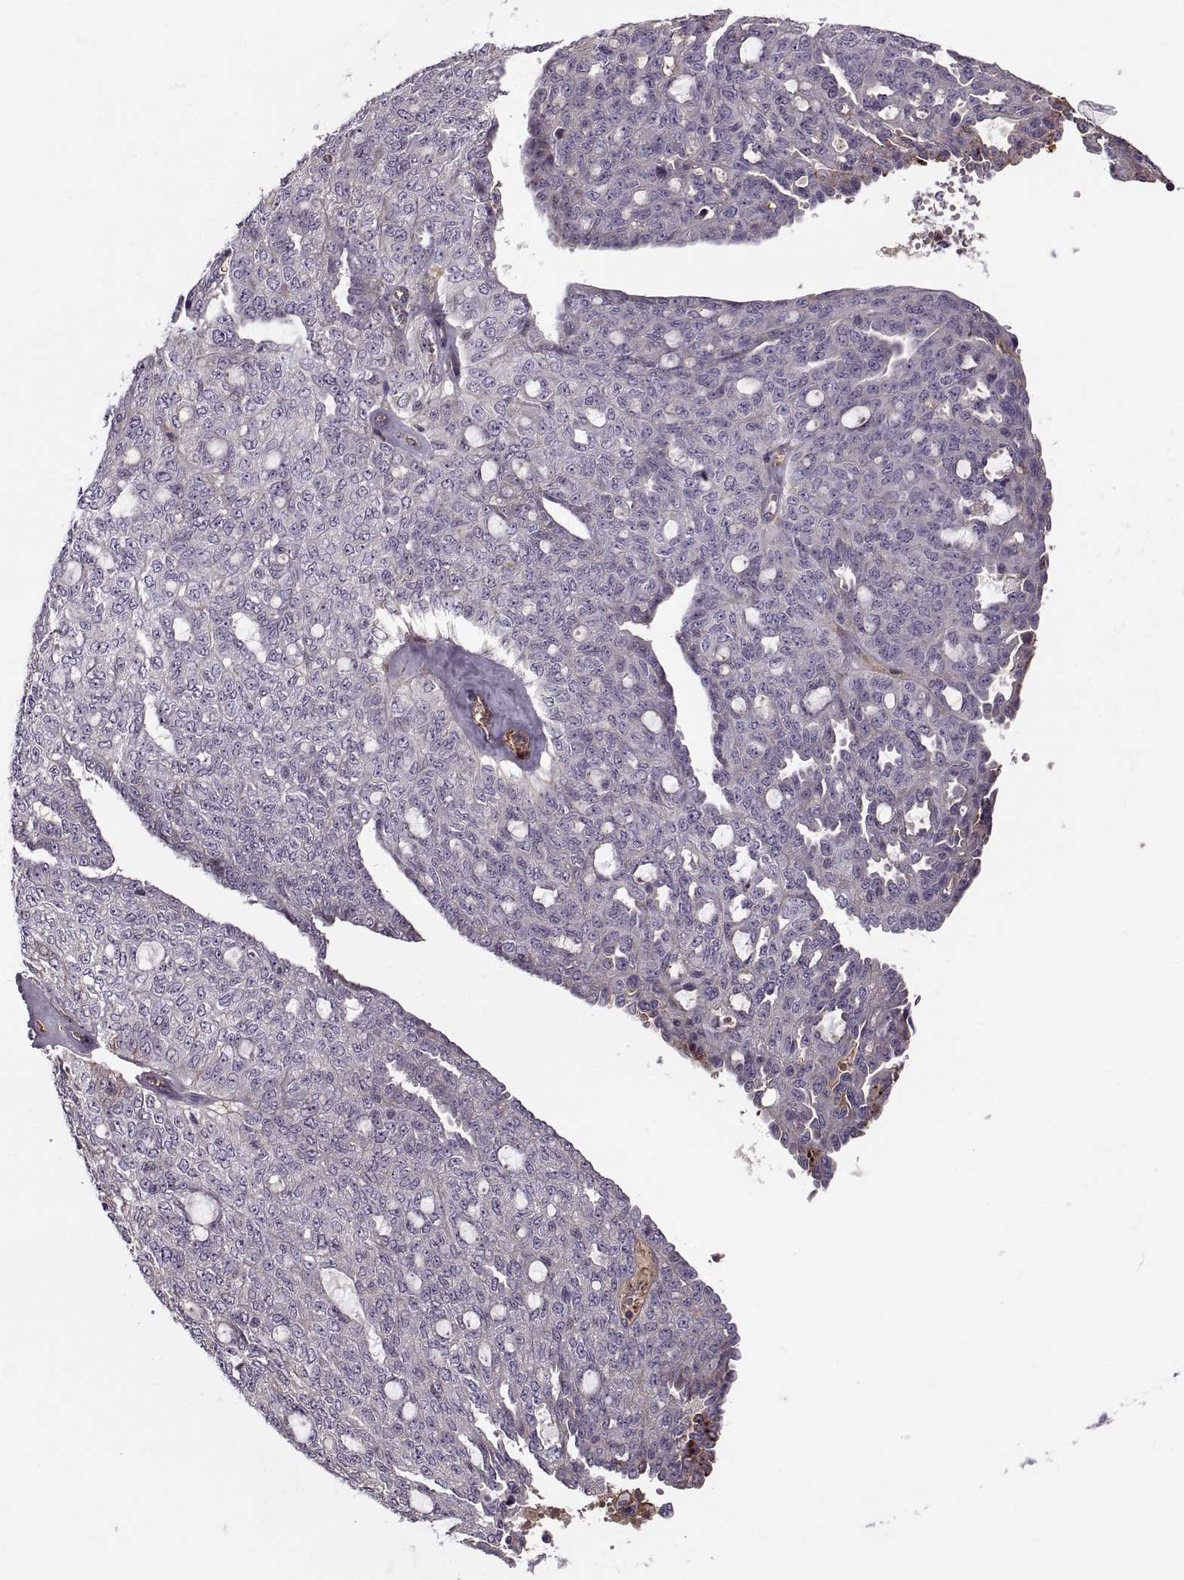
{"staining": {"intensity": "negative", "quantity": "none", "location": "none"}, "tissue": "ovarian cancer", "cell_type": "Tumor cells", "image_type": "cancer", "snomed": [{"axis": "morphology", "description": "Cystadenocarcinoma, serous, NOS"}, {"axis": "topography", "description": "Ovary"}], "caption": "Tumor cells show no significant protein positivity in ovarian serous cystadenocarcinoma.", "gene": "SLC2A3", "patient": {"sex": "female", "age": 71}}